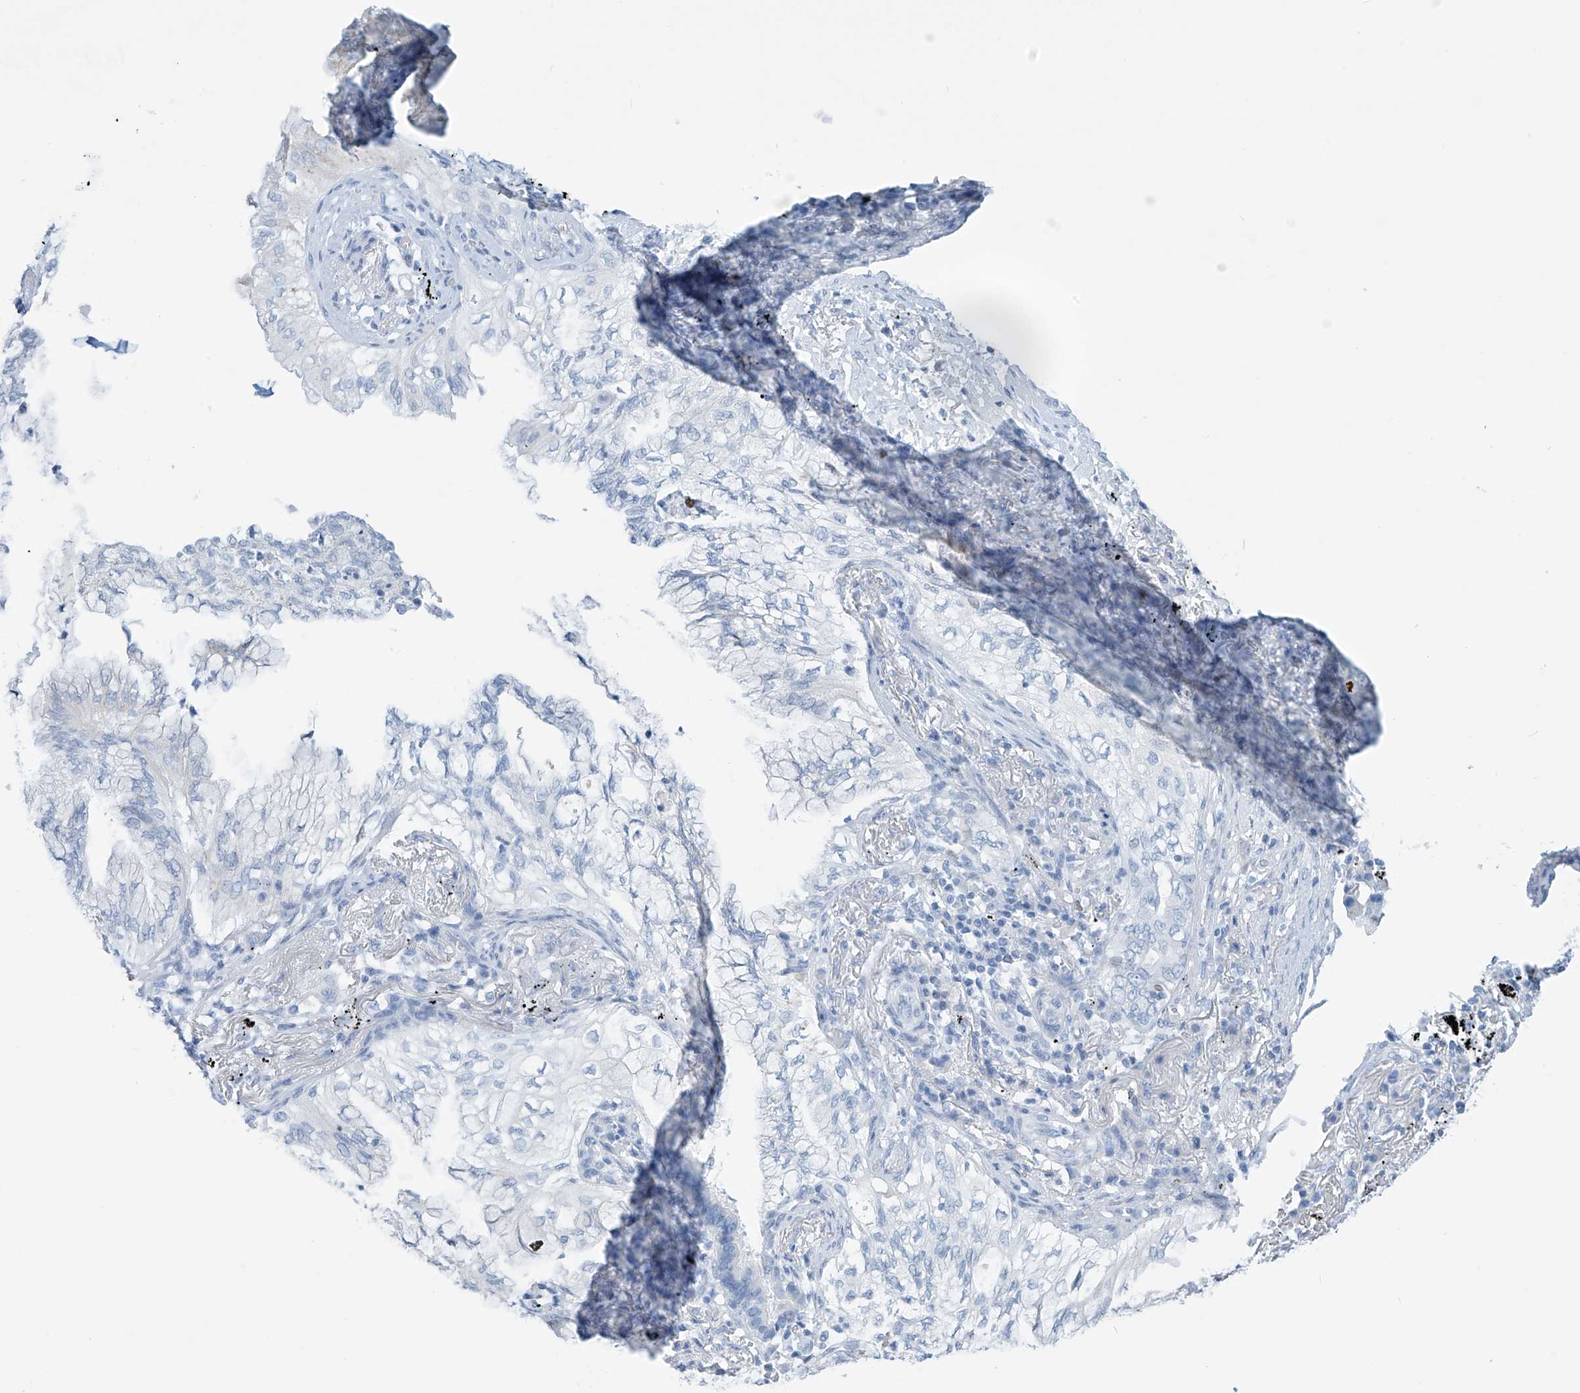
{"staining": {"intensity": "negative", "quantity": "none", "location": "none"}, "tissue": "lung cancer", "cell_type": "Tumor cells", "image_type": "cancer", "snomed": [{"axis": "morphology", "description": "Adenocarcinoma, NOS"}, {"axis": "topography", "description": "Lung"}], "caption": "DAB immunohistochemical staining of human lung cancer displays no significant expression in tumor cells.", "gene": "SGO2", "patient": {"sex": "female", "age": 70}}